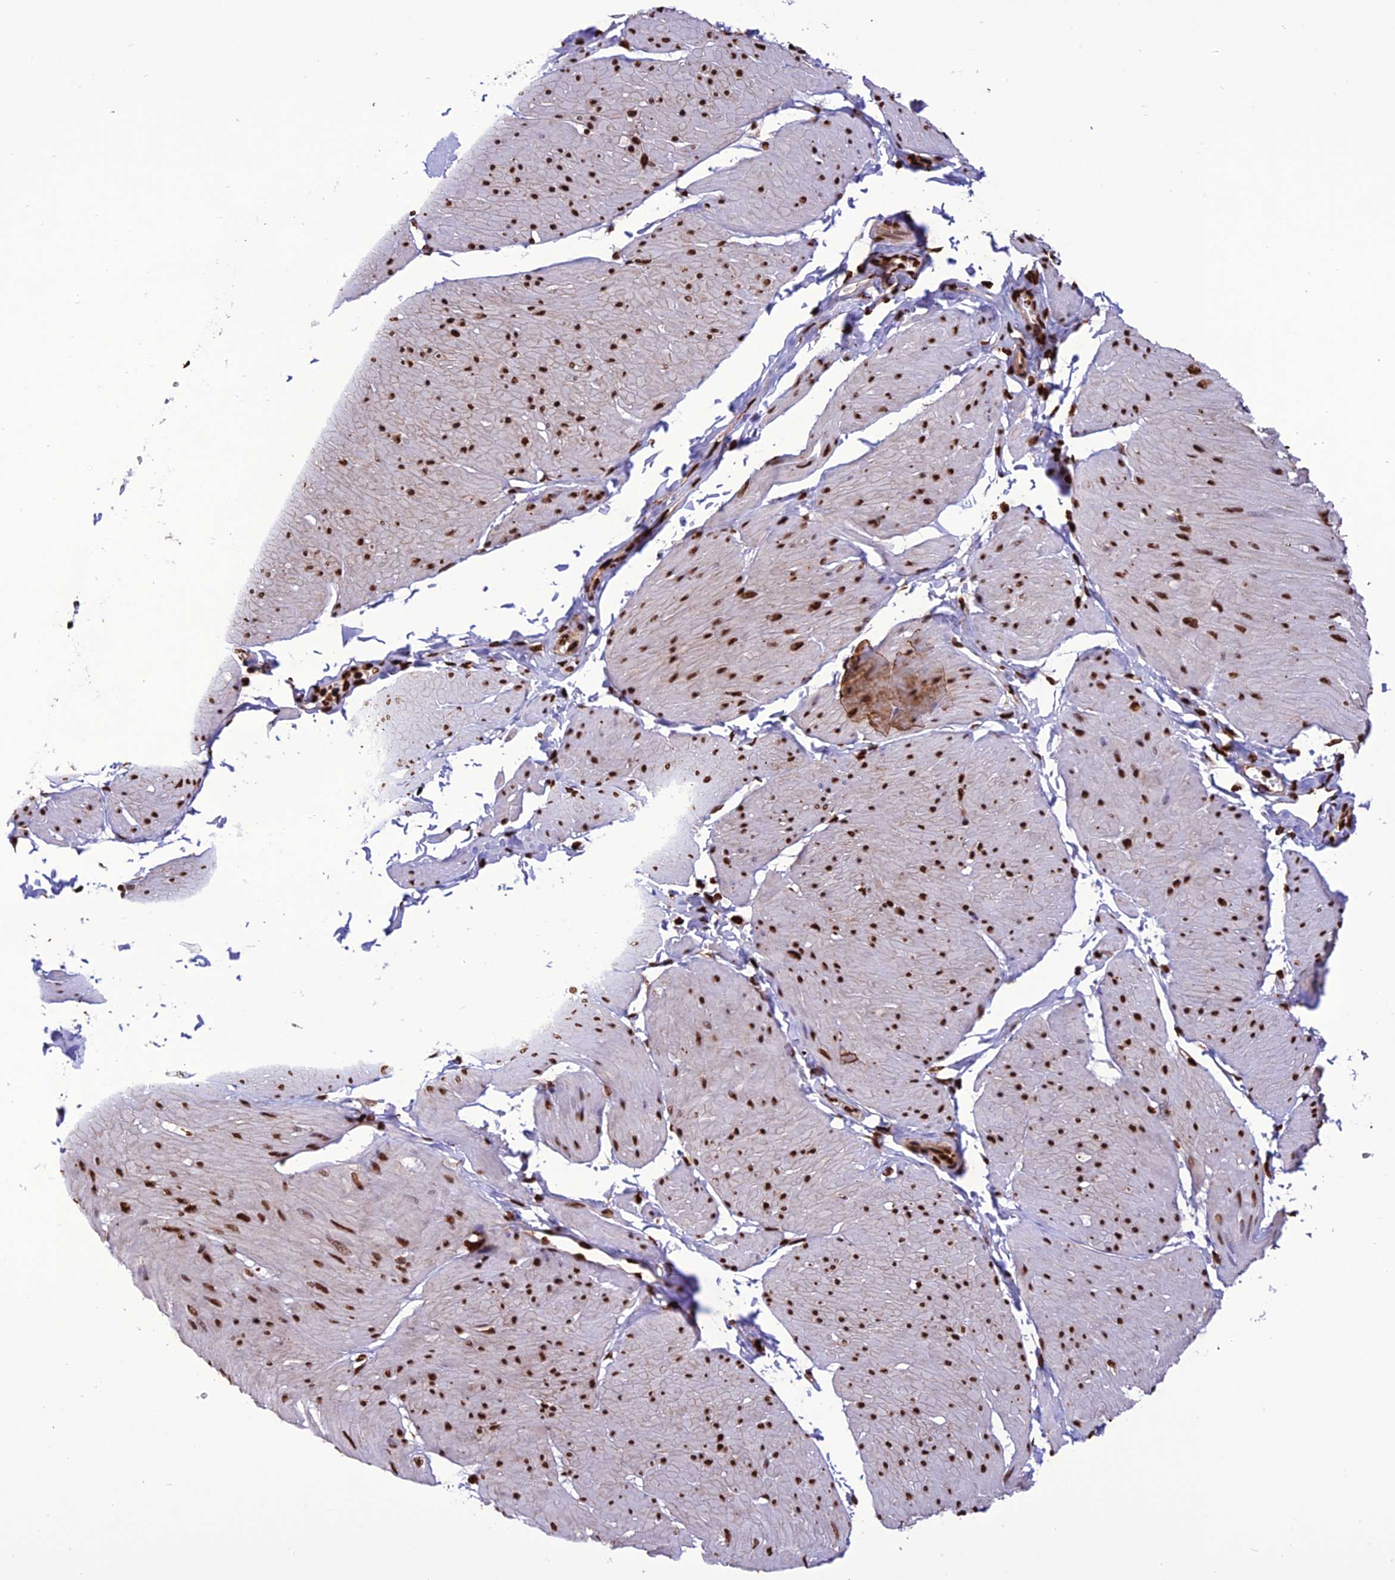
{"staining": {"intensity": "strong", "quantity": ">75%", "location": "nuclear"}, "tissue": "smooth muscle", "cell_type": "Smooth muscle cells", "image_type": "normal", "snomed": [{"axis": "morphology", "description": "Urothelial carcinoma, High grade"}, {"axis": "topography", "description": "Urinary bladder"}], "caption": "A brown stain shows strong nuclear expression of a protein in smooth muscle cells of unremarkable smooth muscle.", "gene": "INO80E", "patient": {"sex": "male", "age": 46}}